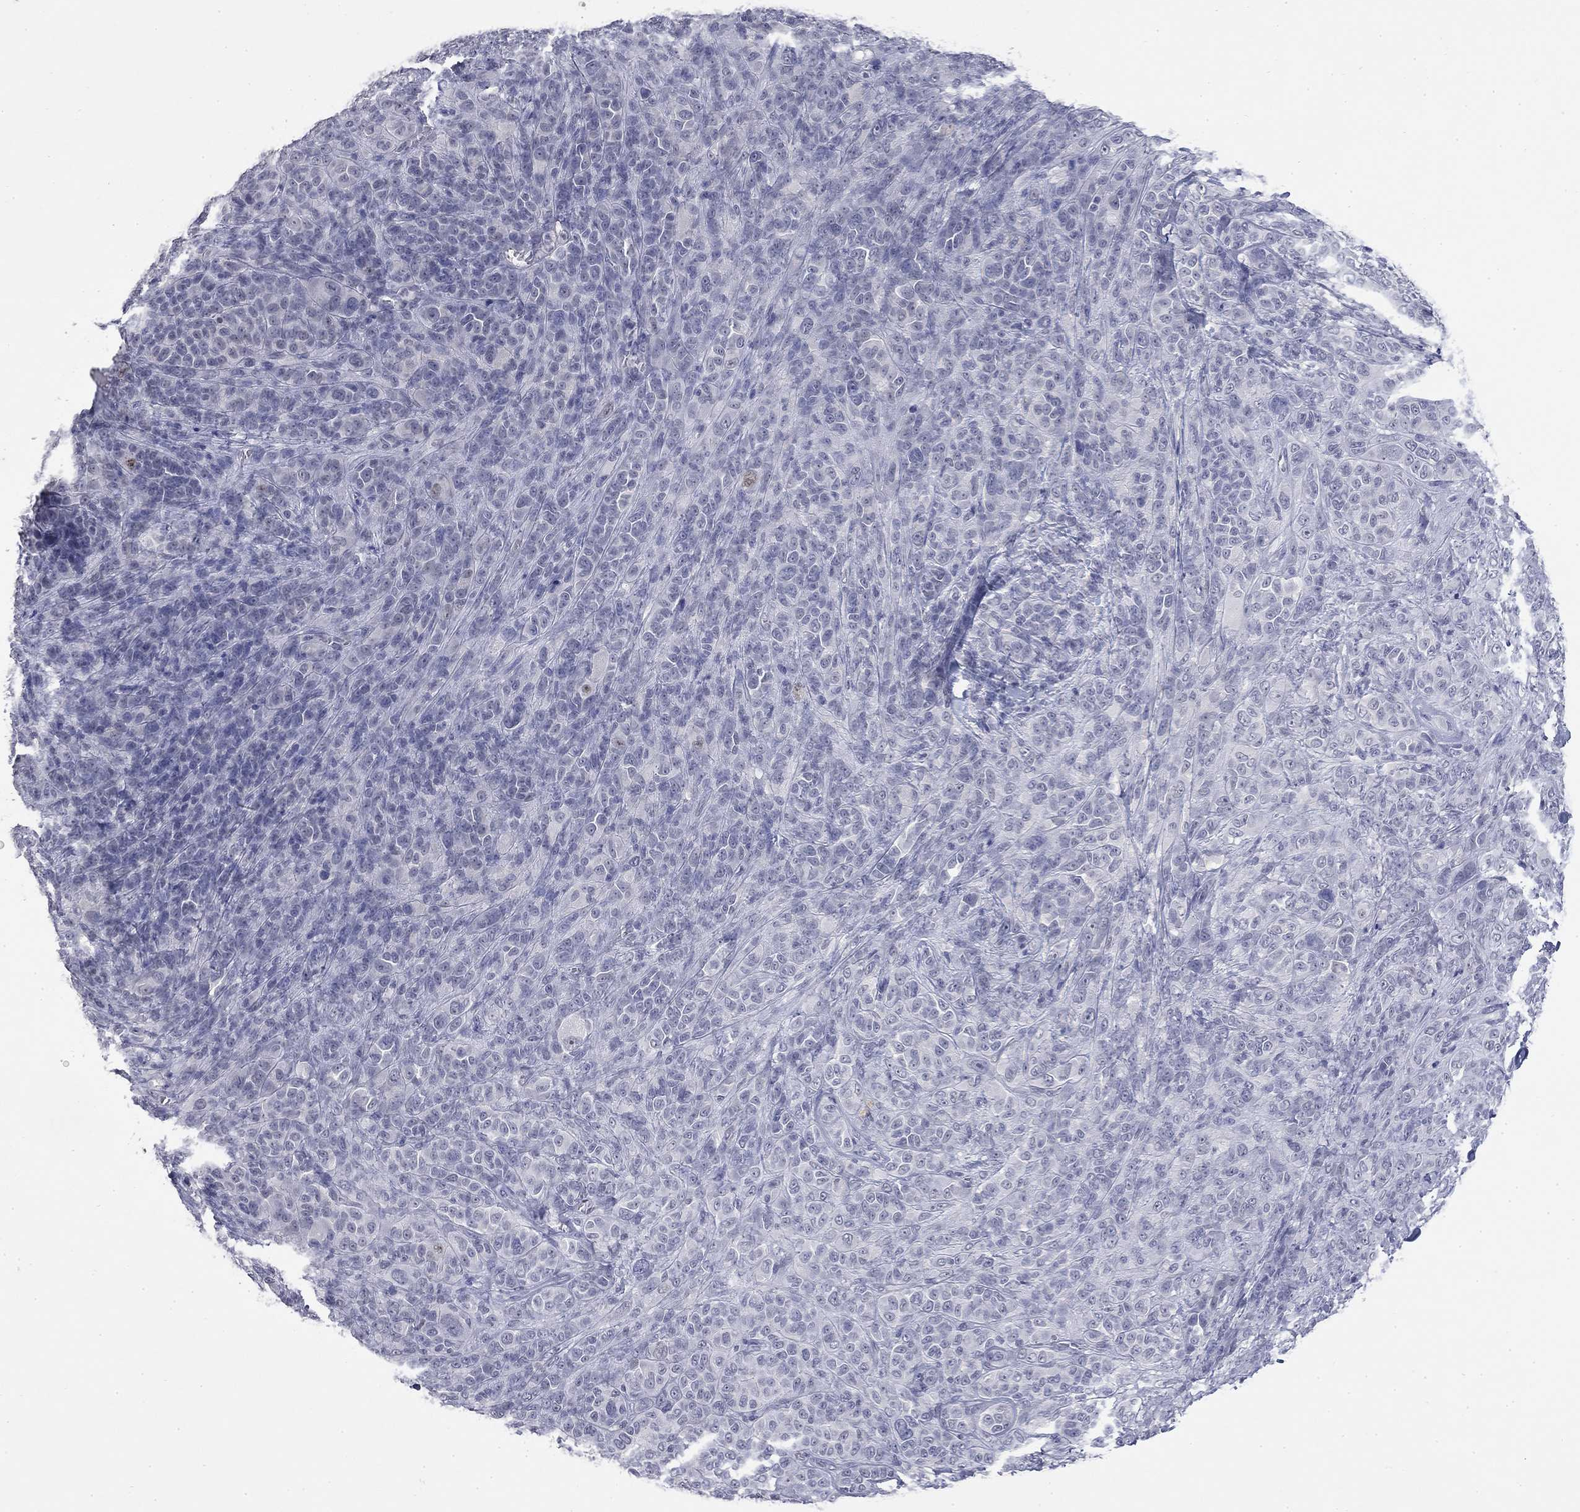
{"staining": {"intensity": "negative", "quantity": "none", "location": "none"}, "tissue": "melanoma", "cell_type": "Tumor cells", "image_type": "cancer", "snomed": [{"axis": "morphology", "description": "Malignant melanoma, NOS"}, {"axis": "topography", "description": "Skin"}], "caption": "Immunohistochemistry of human melanoma displays no staining in tumor cells.", "gene": "SLC51A", "patient": {"sex": "female", "age": 87}}